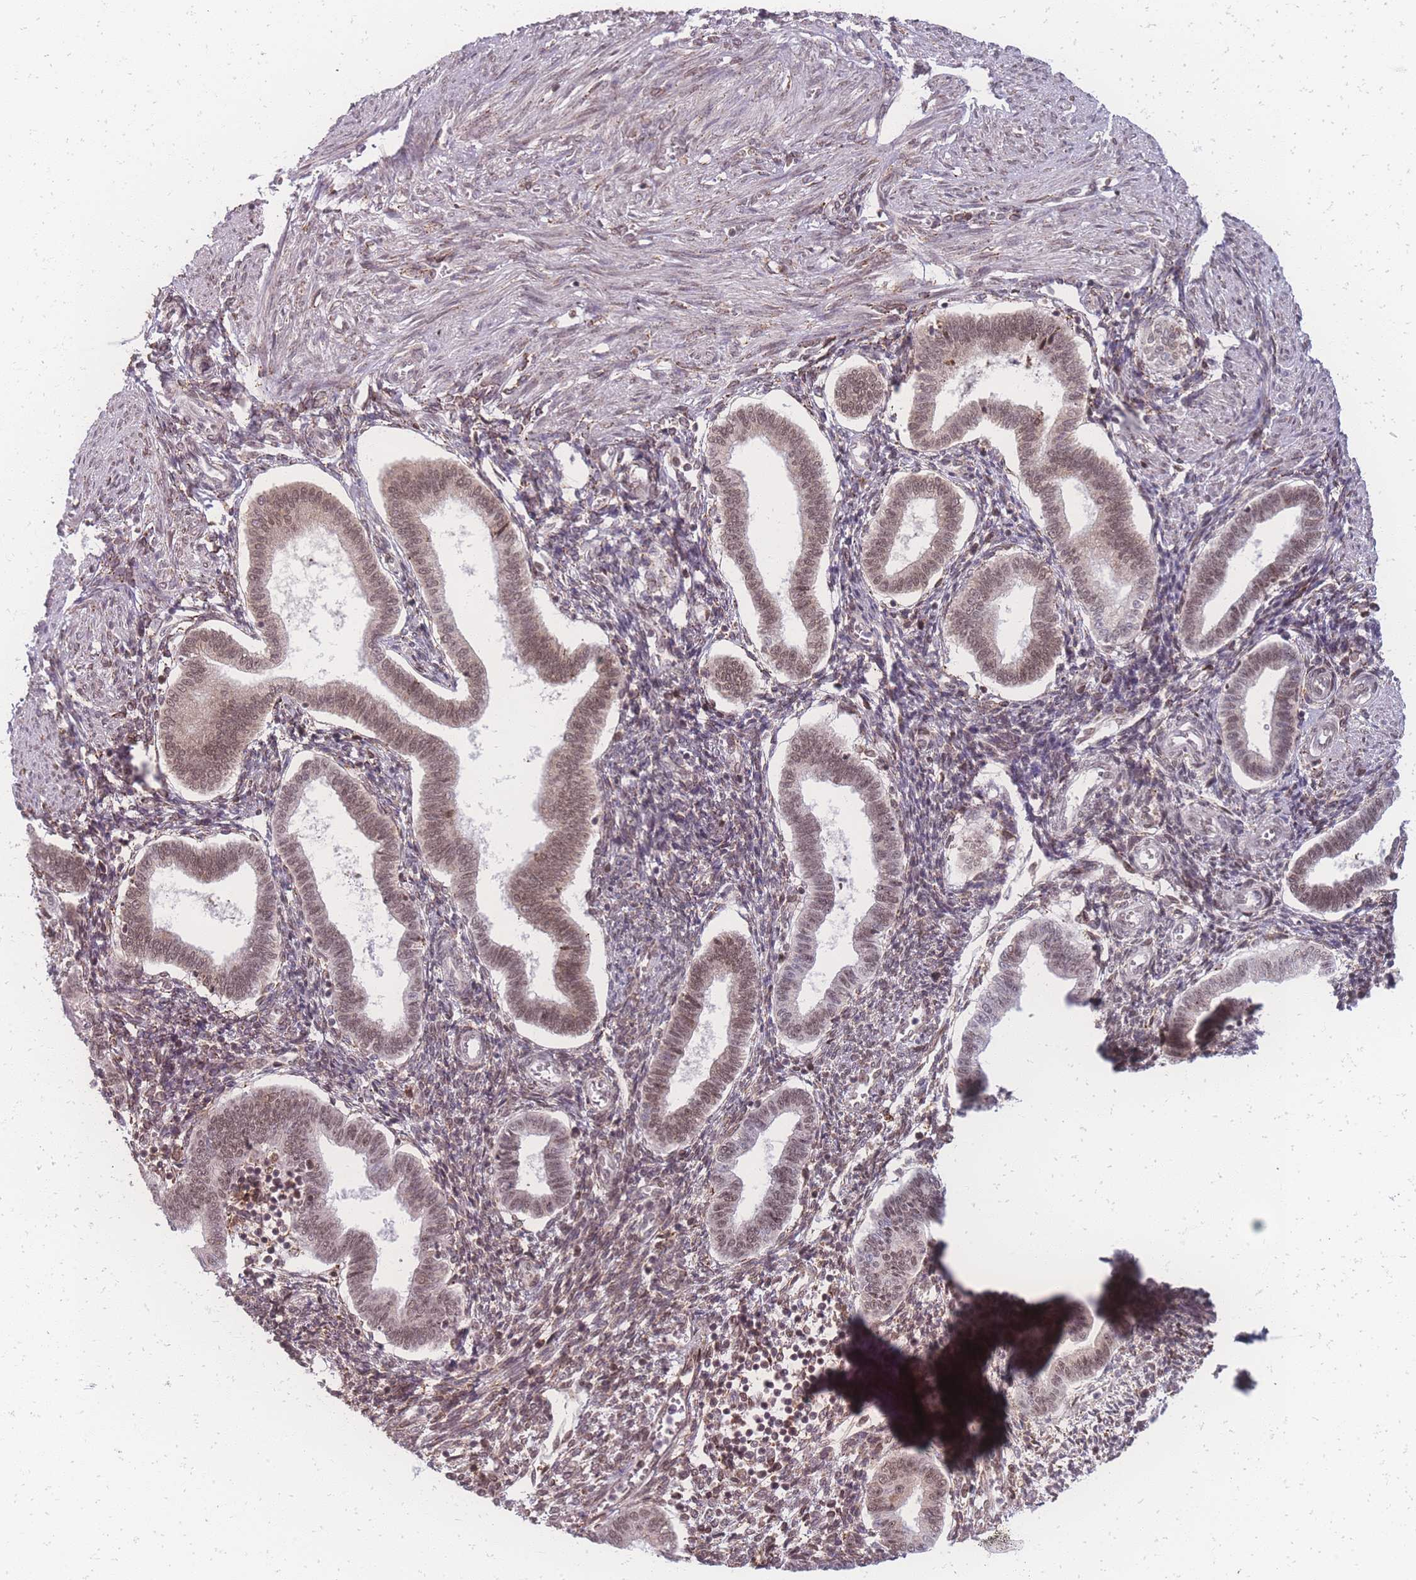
{"staining": {"intensity": "moderate", "quantity": "<25%", "location": "cytoplasmic/membranous"}, "tissue": "endometrium", "cell_type": "Cells in endometrial stroma", "image_type": "normal", "snomed": [{"axis": "morphology", "description": "Normal tissue, NOS"}, {"axis": "topography", "description": "Endometrium"}], "caption": "Immunohistochemical staining of benign endometrium exhibits <25% levels of moderate cytoplasmic/membranous protein positivity in about <25% of cells in endometrial stroma.", "gene": "ZC3H13", "patient": {"sex": "female", "age": 24}}